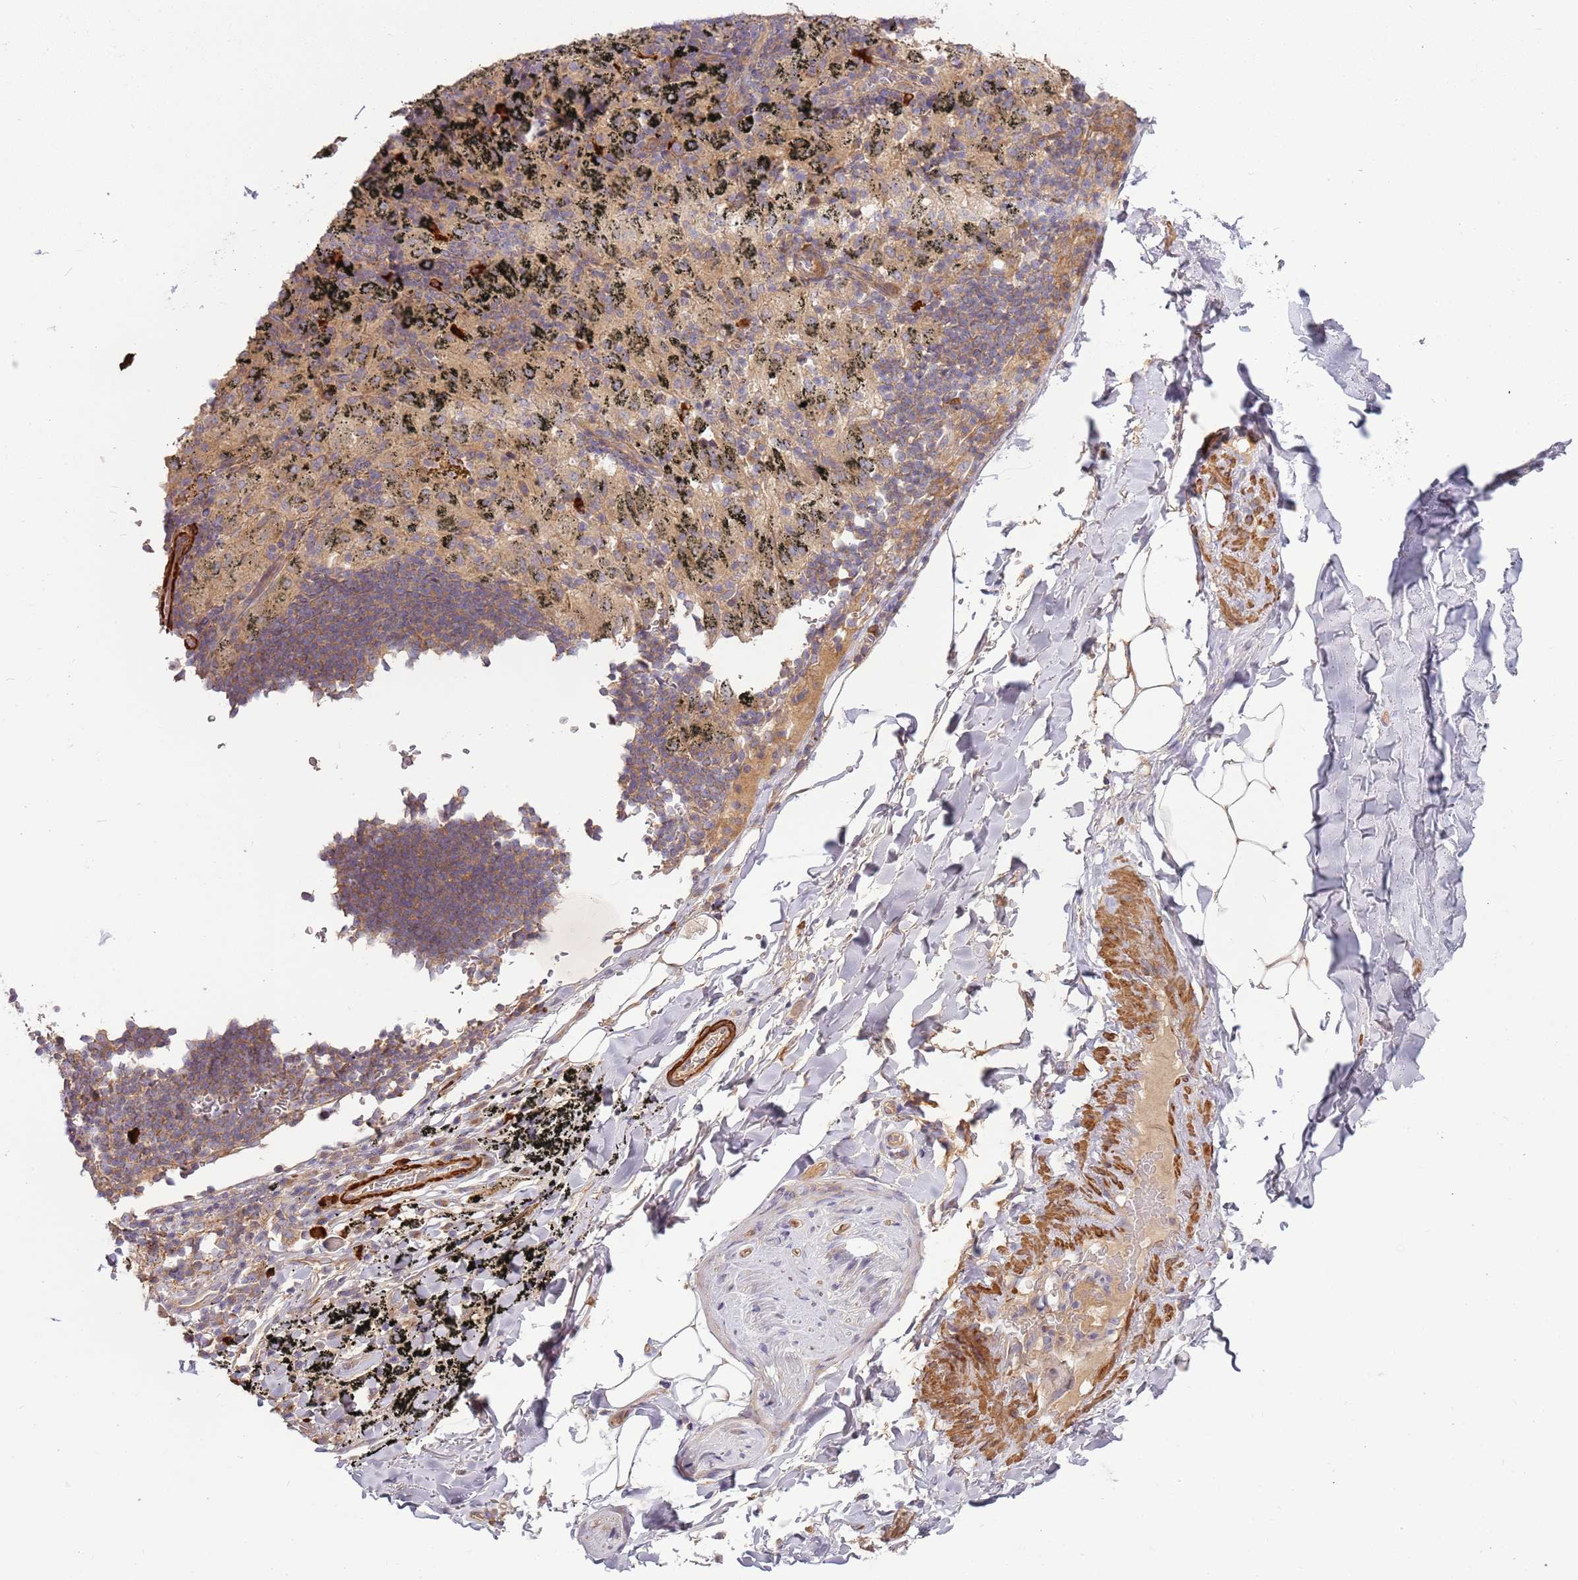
{"staining": {"intensity": "negative", "quantity": "none", "location": "none"}, "tissue": "adipose tissue", "cell_type": "Adipocytes", "image_type": "normal", "snomed": [{"axis": "morphology", "description": "Normal tissue, NOS"}, {"axis": "topography", "description": "Lymph node"}, {"axis": "topography", "description": "Bronchus"}], "caption": "Immunohistochemistry (IHC) of normal adipose tissue demonstrates no positivity in adipocytes.", "gene": "RNF128", "patient": {"sex": "male", "age": 63}}